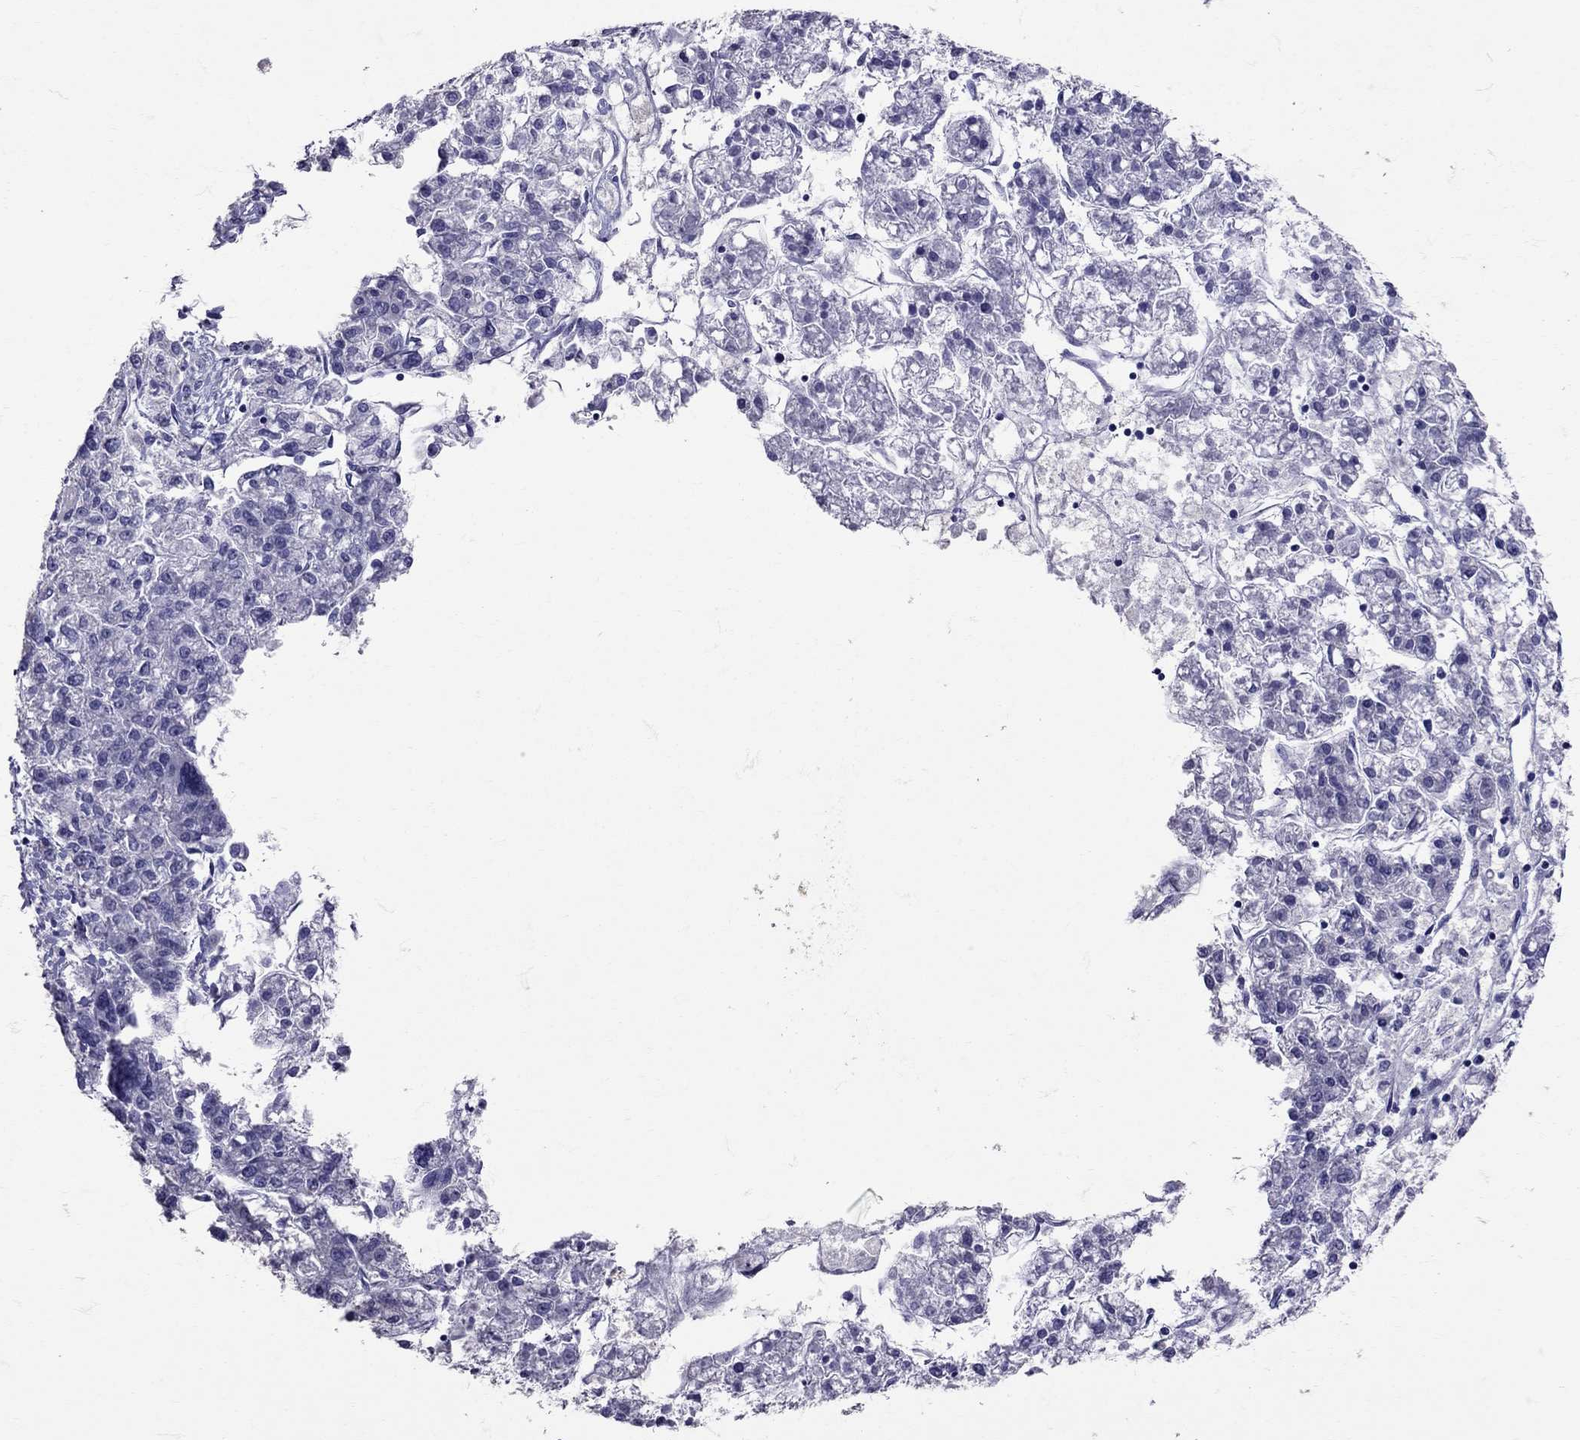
{"staining": {"intensity": "negative", "quantity": "none", "location": "none"}, "tissue": "liver cancer", "cell_type": "Tumor cells", "image_type": "cancer", "snomed": [{"axis": "morphology", "description": "Carcinoma, Hepatocellular, NOS"}, {"axis": "topography", "description": "Liver"}], "caption": "Immunohistochemistry photomicrograph of neoplastic tissue: human hepatocellular carcinoma (liver) stained with DAB reveals no significant protein expression in tumor cells. The staining is performed using DAB brown chromogen with nuclei counter-stained in using hematoxylin.", "gene": "TBR1", "patient": {"sex": "male", "age": 56}}